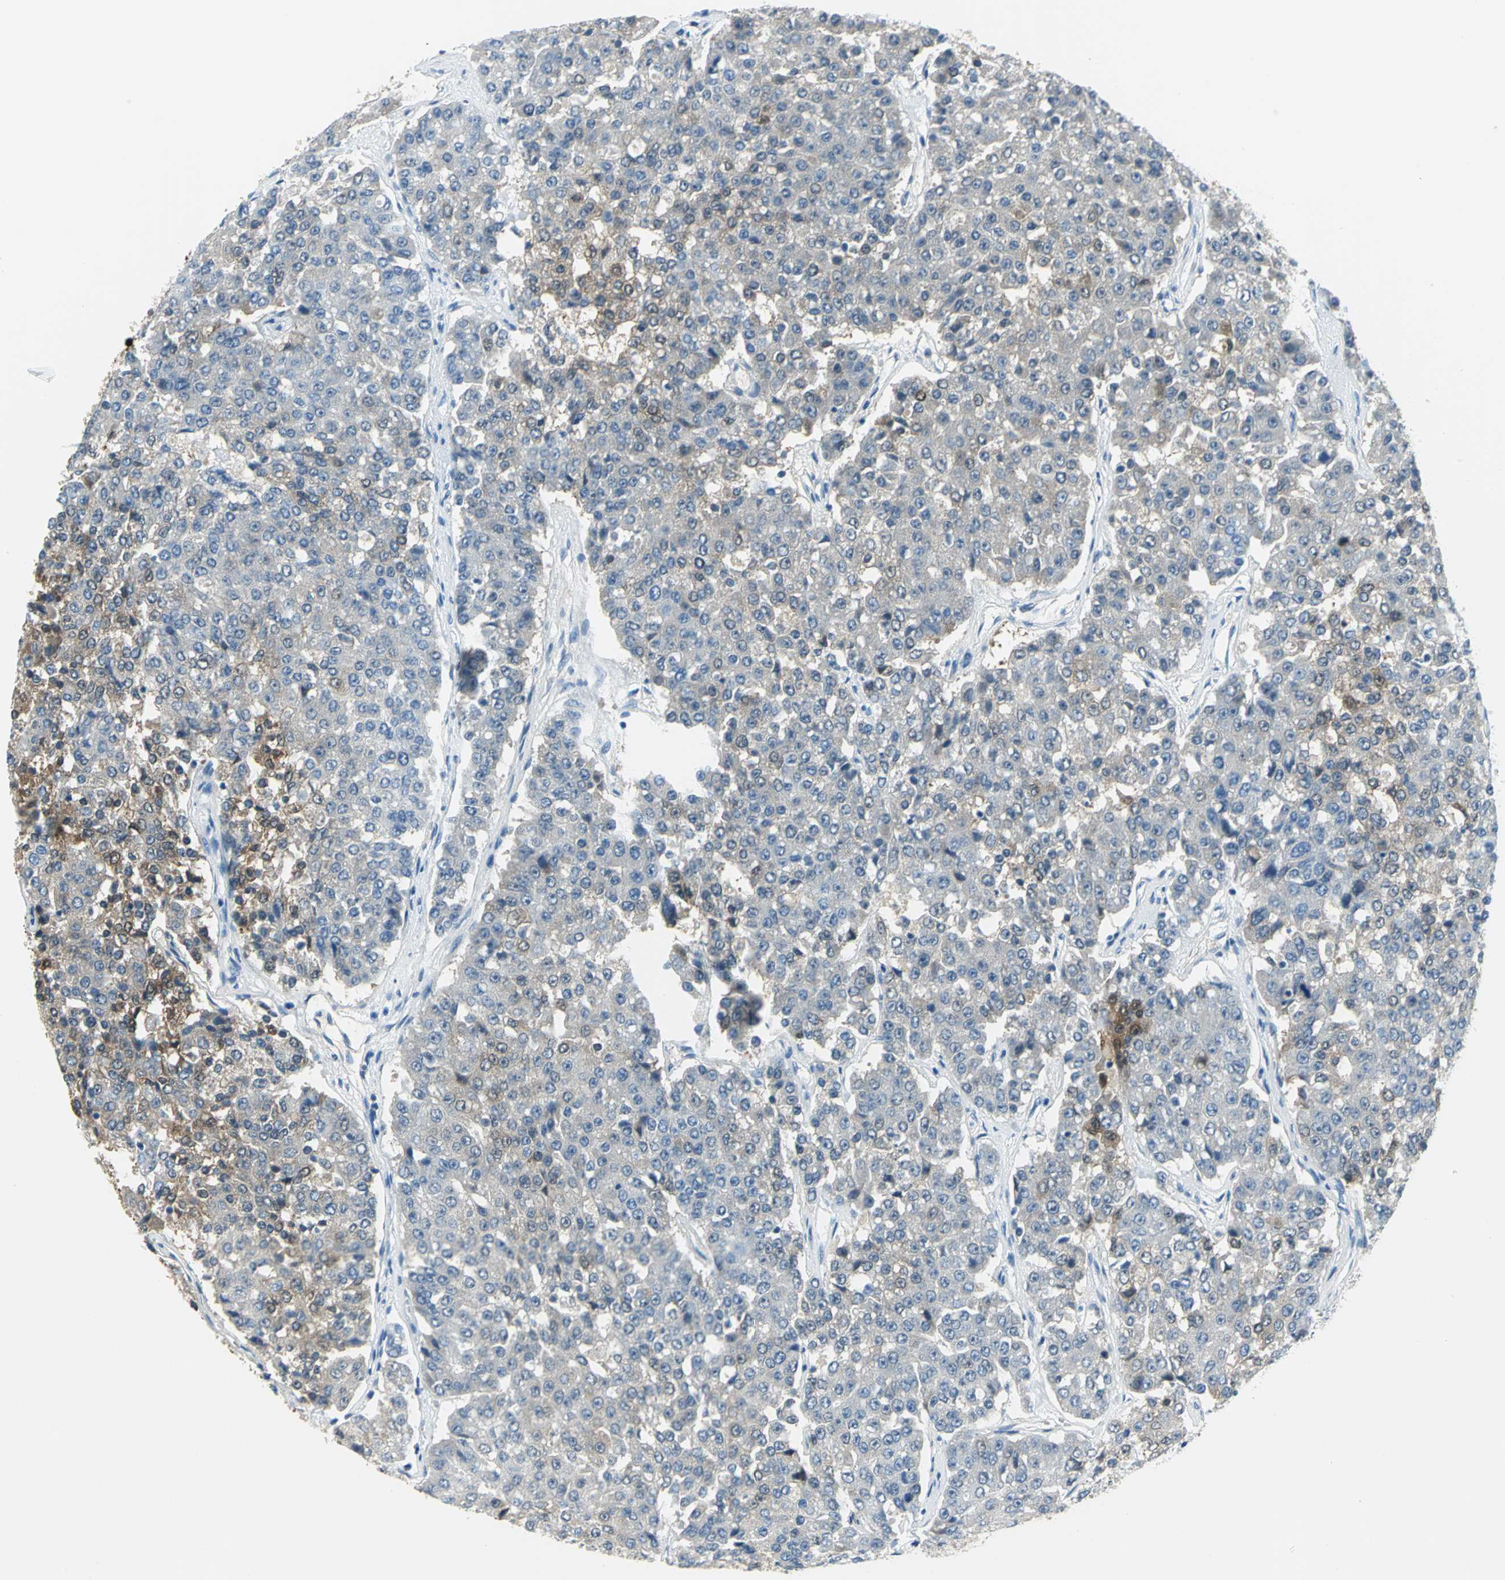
{"staining": {"intensity": "moderate", "quantity": "<25%", "location": "cytoplasmic/membranous"}, "tissue": "pancreatic cancer", "cell_type": "Tumor cells", "image_type": "cancer", "snomed": [{"axis": "morphology", "description": "Adenocarcinoma, NOS"}, {"axis": "topography", "description": "Pancreas"}], "caption": "IHC (DAB (3,3'-diaminobenzidine)) staining of pancreatic cancer exhibits moderate cytoplasmic/membranous protein staining in about <25% of tumor cells. (DAB (3,3'-diaminobenzidine) IHC with brightfield microscopy, high magnification).", "gene": "PKLR", "patient": {"sex": "male", "age": 50}}